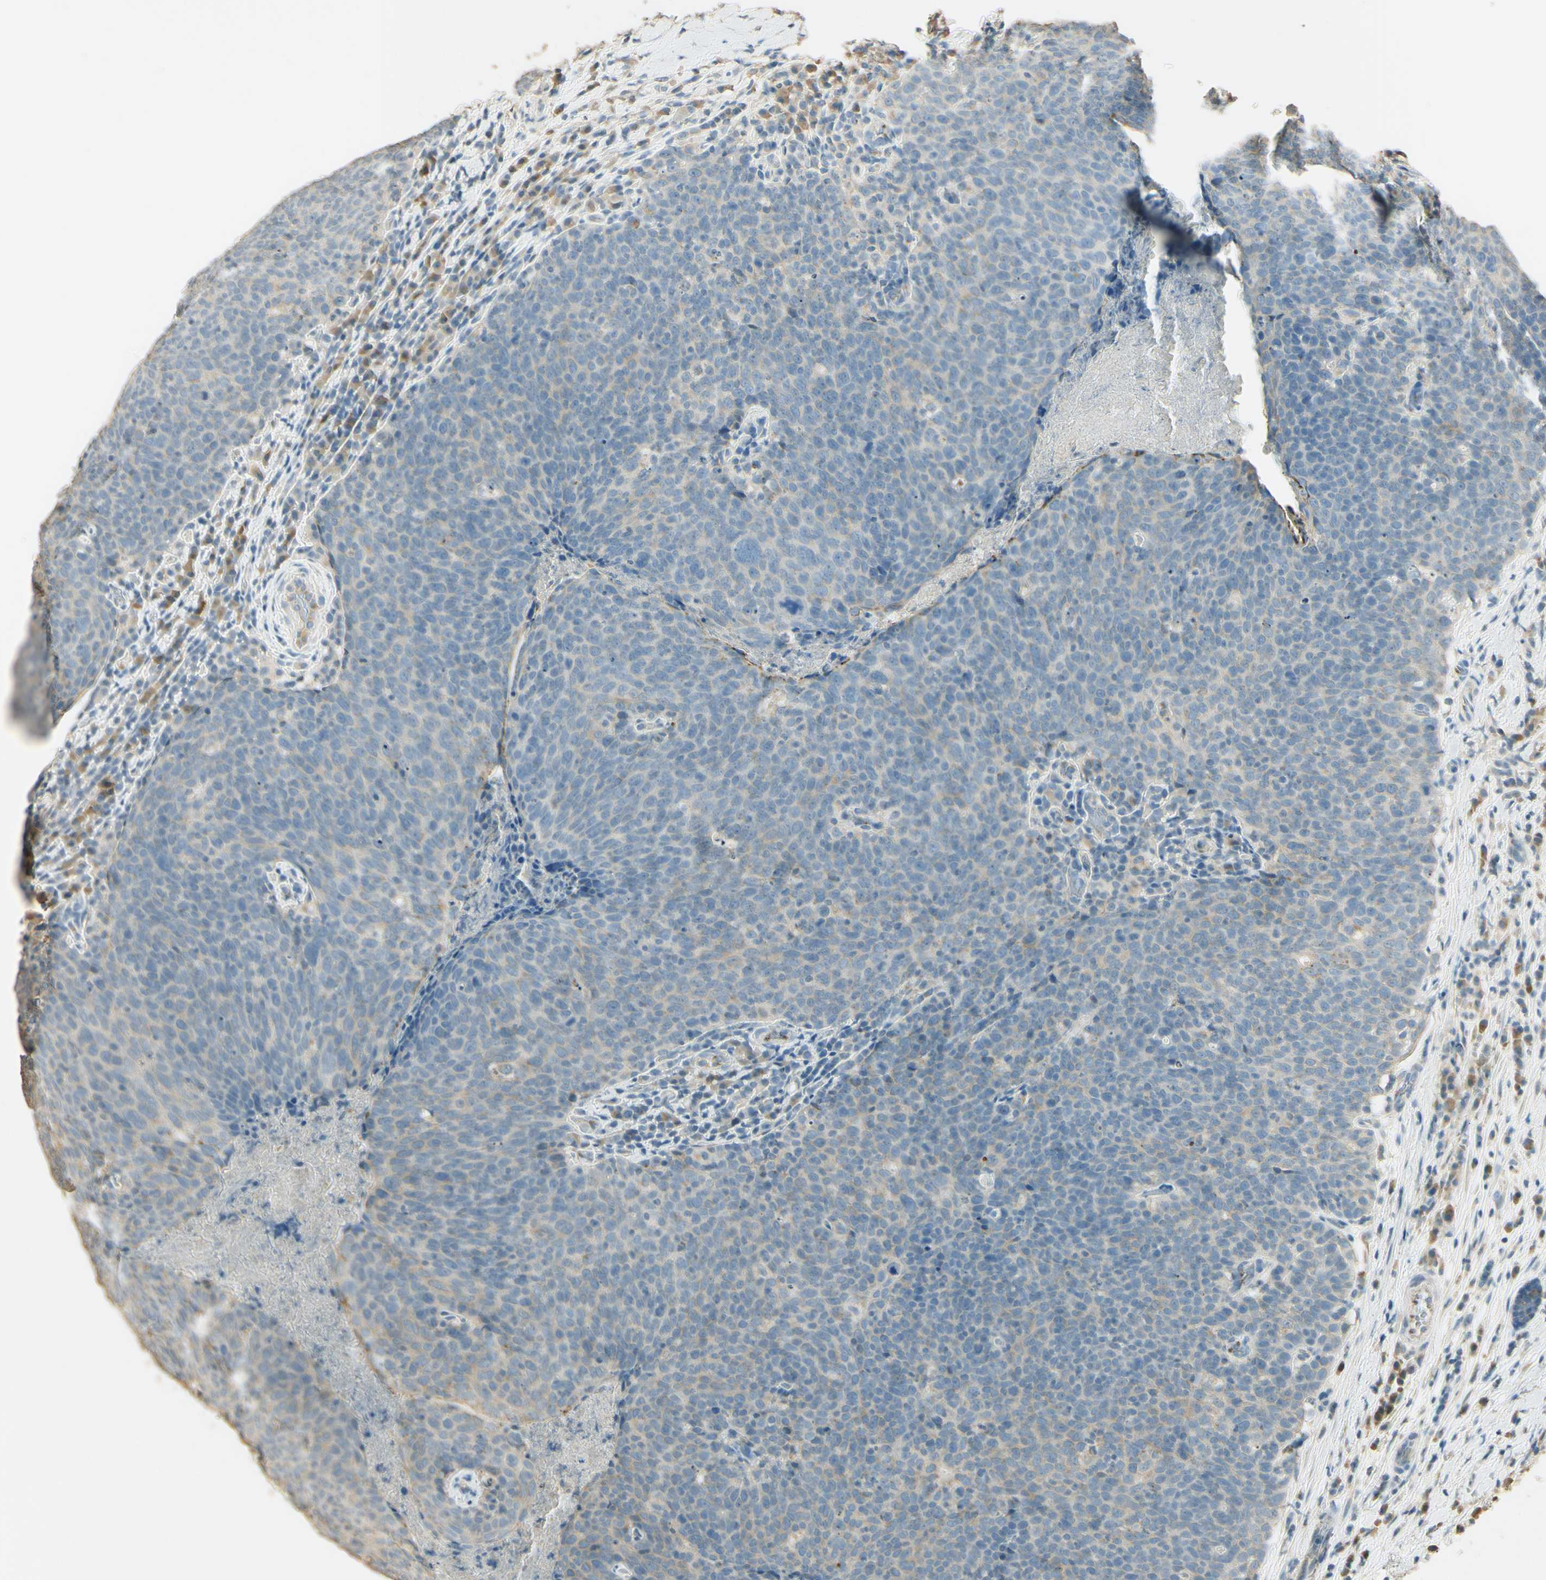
{"staining": {"intensity": "negative", "quantity": "none", "location": "none"}, "tissue": "head and neck cancer", "cell_type": "Tumor cells", "image_type": "cancer", "snomed": [{"axis": "morphology", "description": "Squamous cell carcinoma, NOS"}, {"axis": "morphology", "description": "Squamous cell carcinoma, metastatic, NOS"}, {"axis": "topography", "description": "Lymph node"}, {"axis": "topography", "description": "Head-Neck"}], "caption": "Human head and neck squamous cell carcinoma stained for a protein using IHC displays no expression in tumor cells.", "gene": "UXS1", "patient": {"sex": "male", "age": 62}}